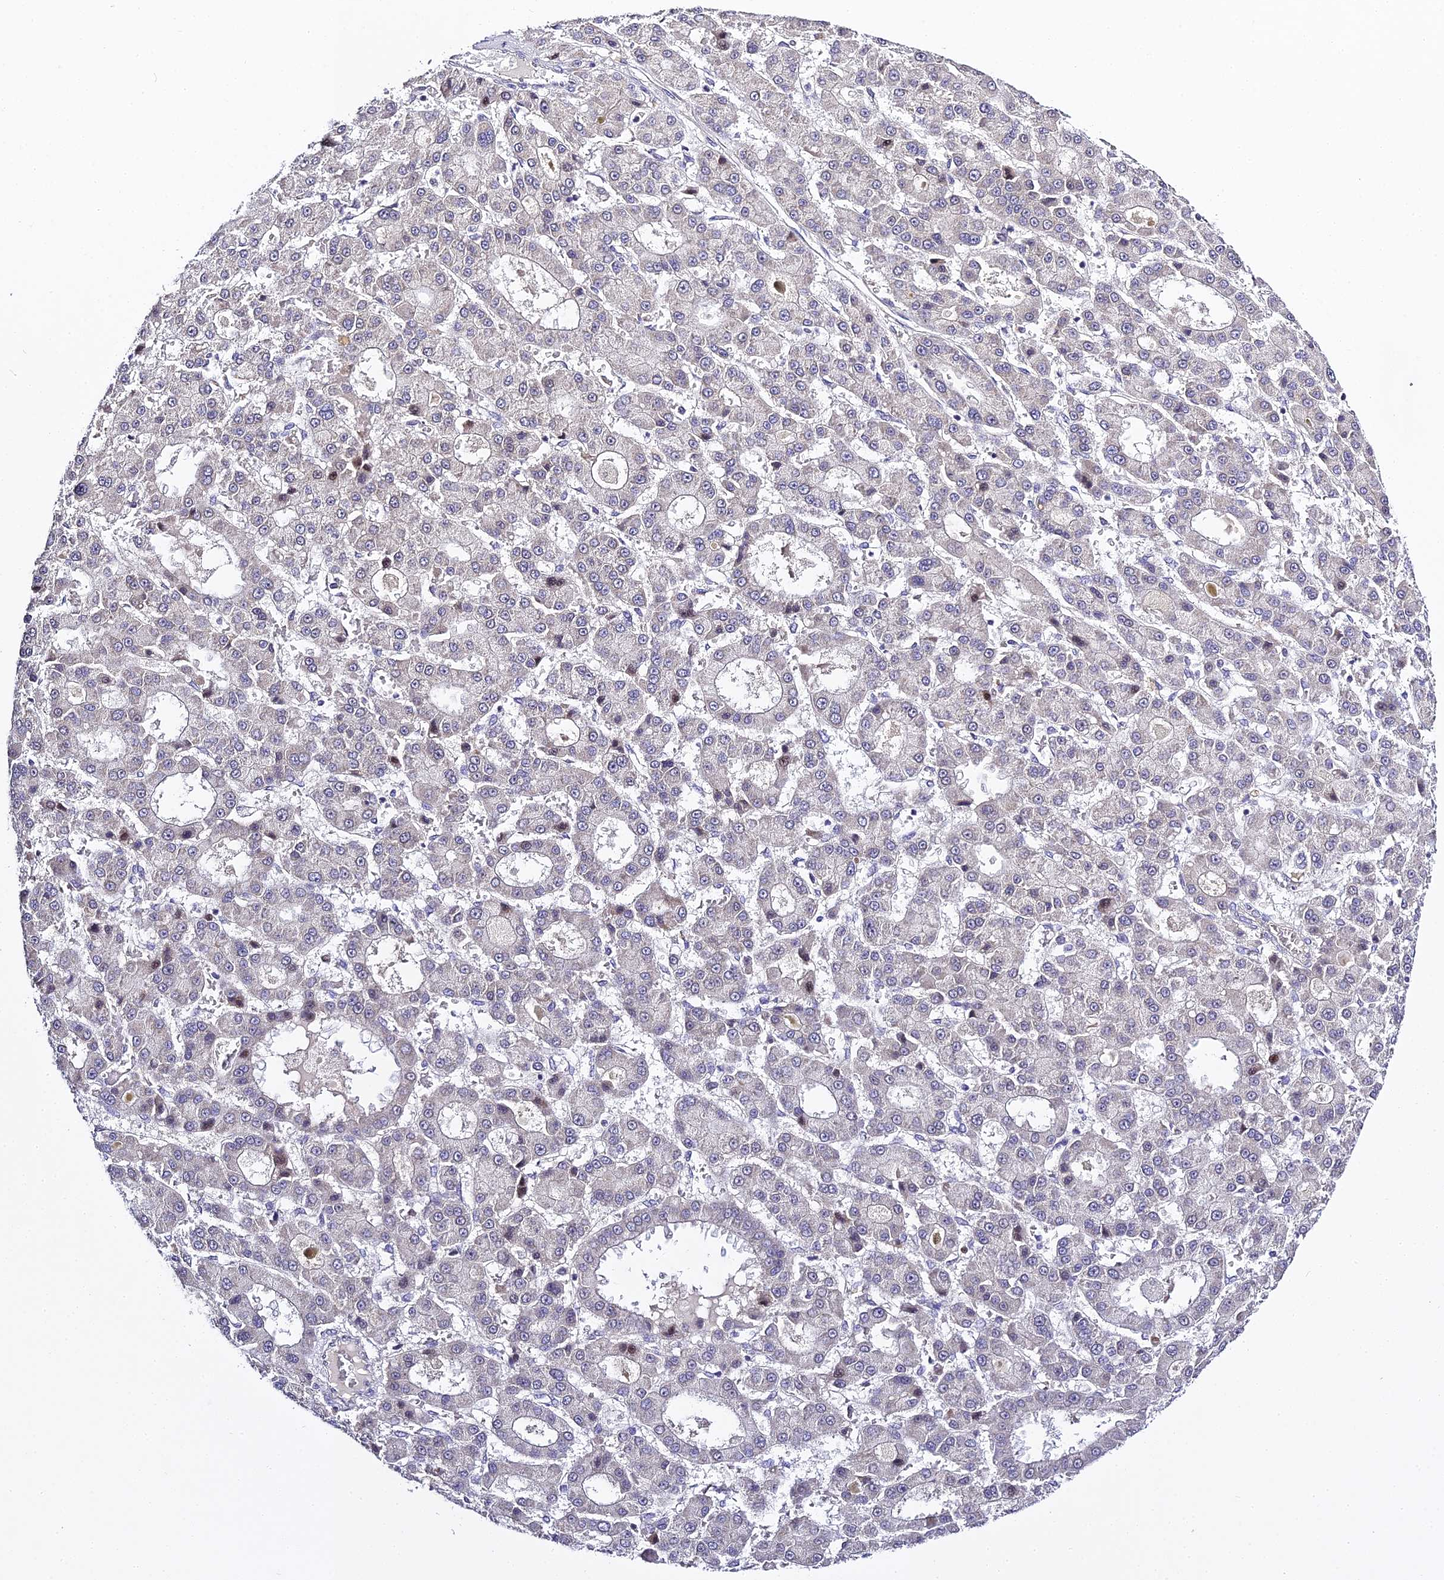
{"staining": {"intensity": "negative", "quantity": "none", "location": "none"}, "tissue": "liver cancer", "cell_type": "Tumor cells", "image_type": "cancer", "snomed": [{"axis": "morphology", "description": "Carcinoma, Hepatocellular, NOS"}, {"axis": "topography", "description": "Liver"}], "caption": "Image shows no protein staining in tumor cells of liver hepatocellular carcinoma tissue.", "gene": "SERP1", "patient": {"sex": "male", "age": 70}}